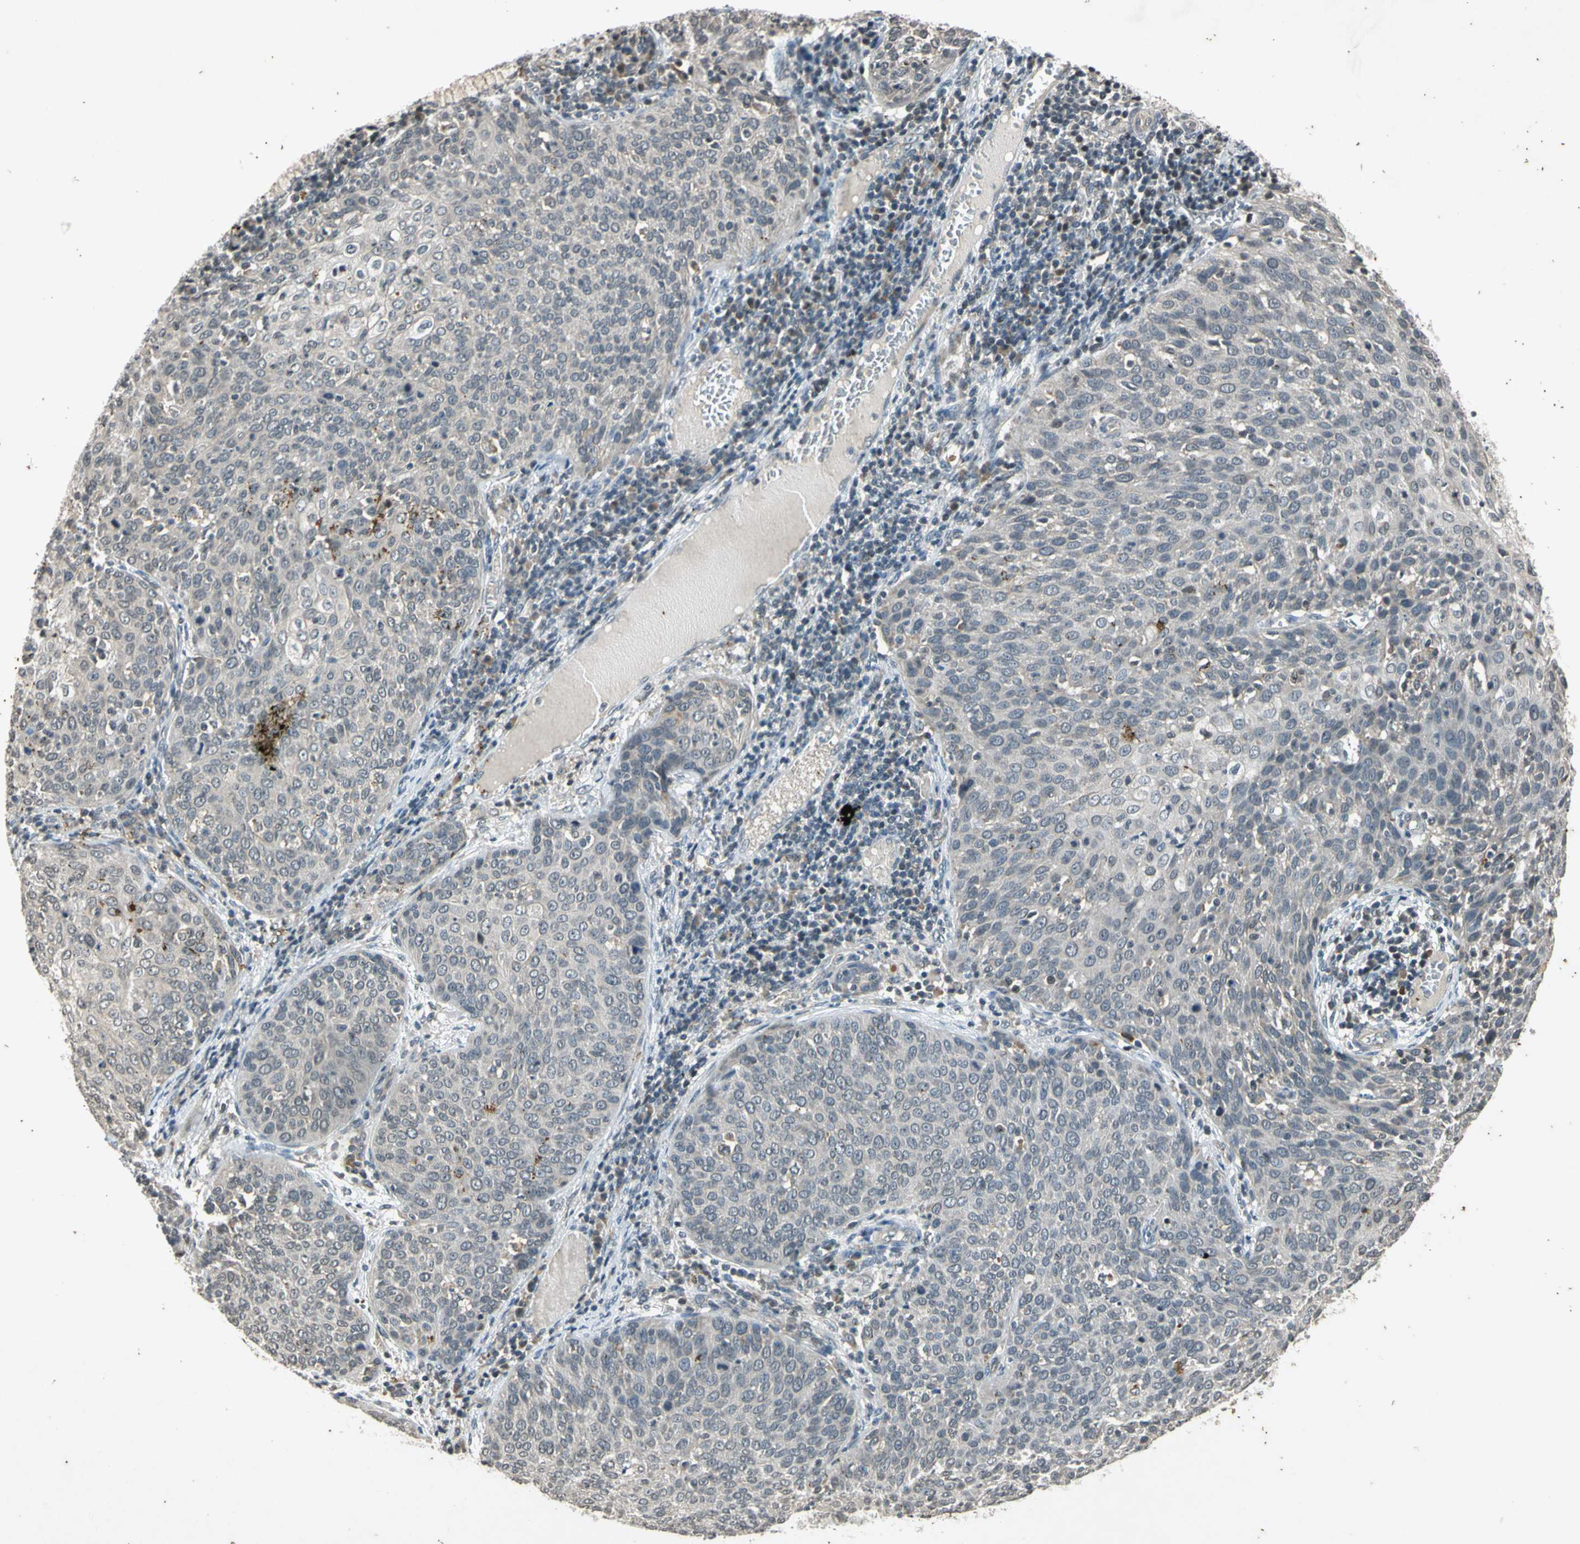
{"staining": {"intensity": "negative", "quantity": "none", "location": "none"}, "tissue": "cervical cancer", "cell_type": "Tumor cells", "image_type": "cancer", "snomed": [{"axis": "morphology", "description": "Squamous cell carcinoma, NOS"}, {"axis": "topography", "description": "Cervix"}], "caption": "This photomicrograph is of squamous cell carcinoma (cervical) stained with immunohistochemistry to label a protein in brown with the nuclei are counter-stained blue. There is no expression in tumor cells. The staining was performed using DAB (3,3'-diaminobenzidine) to visualize the protein expression in brown, while the nuclei were stained in blue with hematoxylin (Magnification: 20x).", "gene": "EFNB2", "patient": {"sex": "female", "age": 38}}